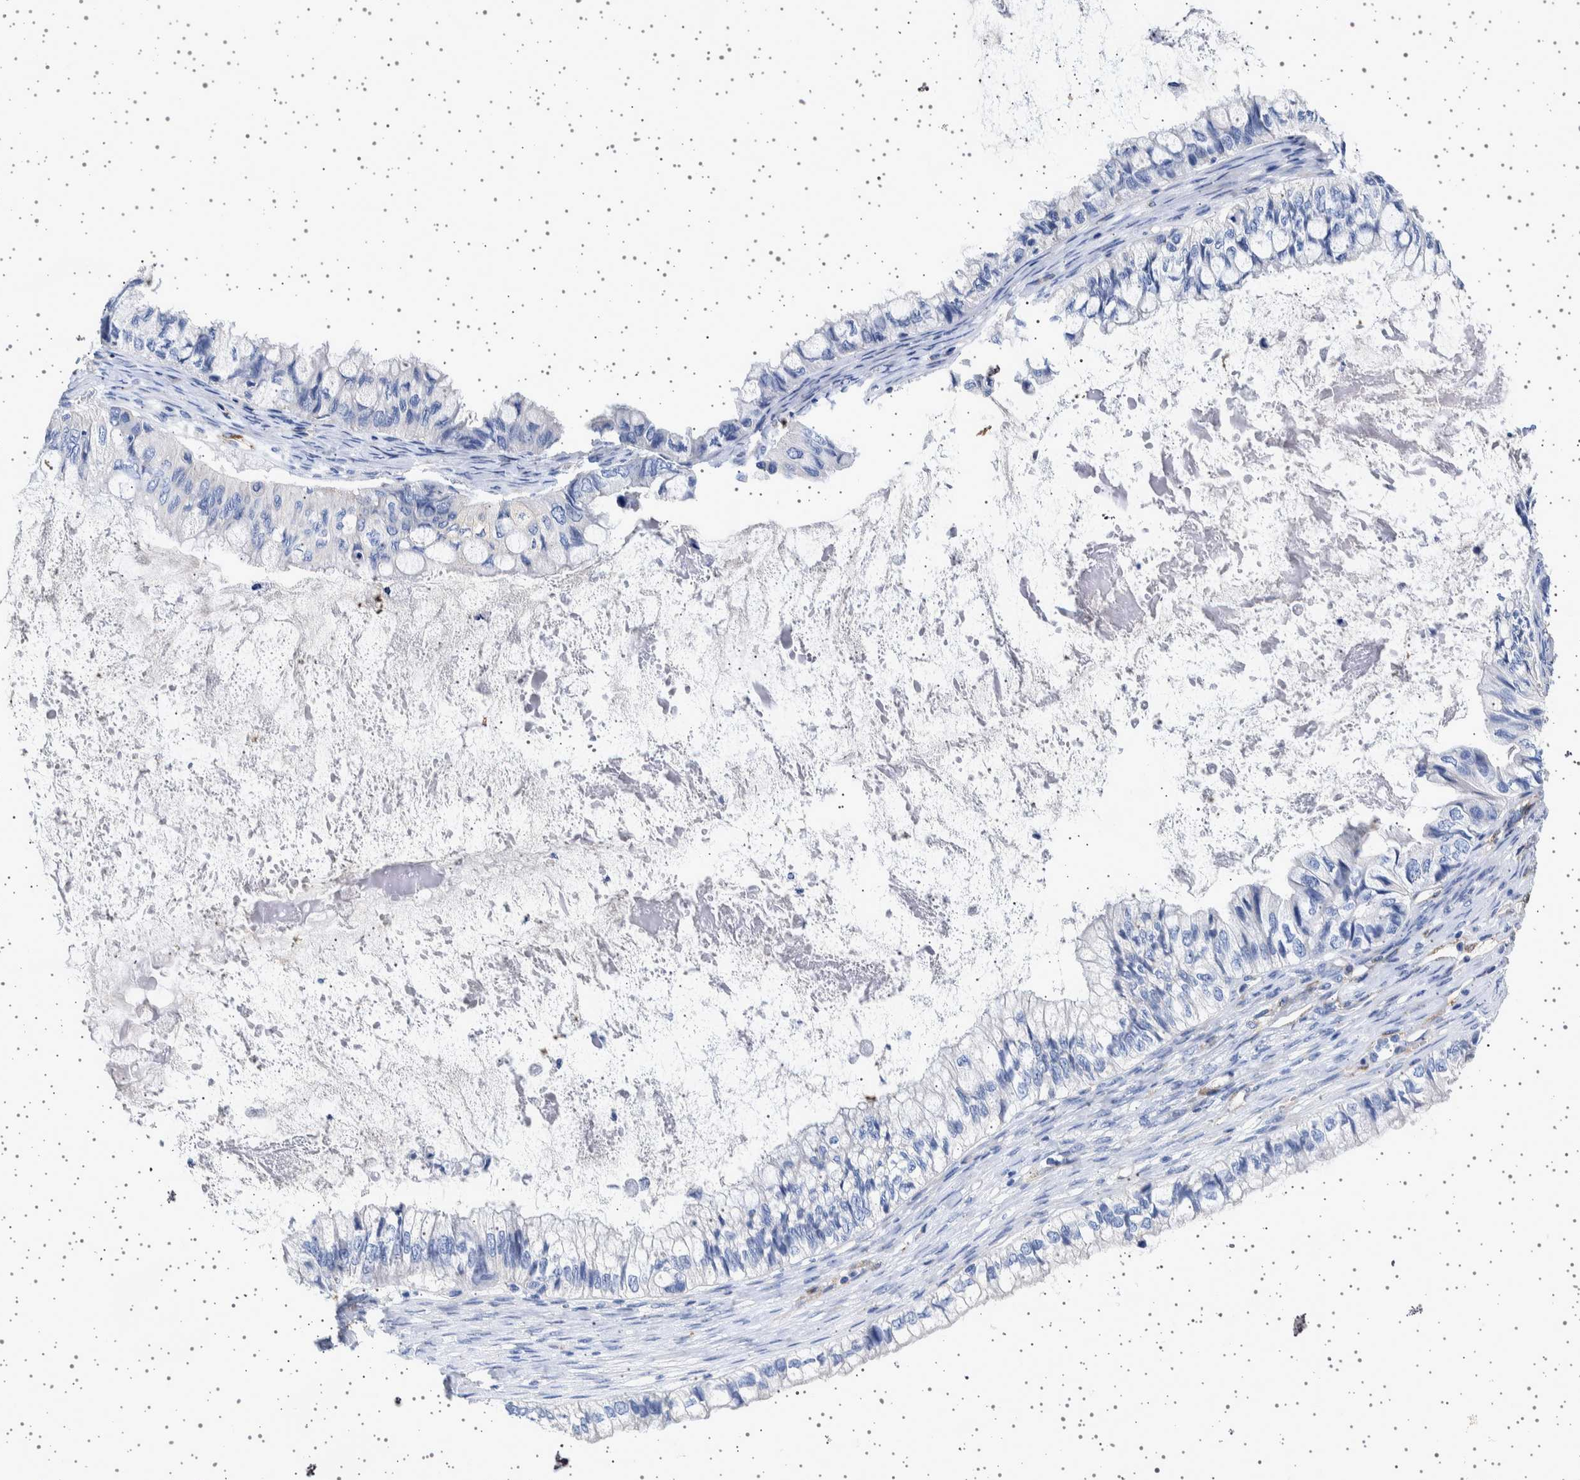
{"staining": {"intensity": "negative", "quantity": "none", "location": "none"}, "tissue": "ovarian cancer", "cell_type": "Tumor cells", "image_type": "cancer", "snomed": [{"axis": "morphology", "description": "Cystadenocarcinoma, mucinous, NOS"}, {"axis": "topography", "description": "Ovary"}], "caption": "Immunohistochemistry of ovarian mucinous cystadenocarcinoma exhibits no positivity in tumor cells.", "gene": "SEPTIN4", "patient": {"sex": "female", "age": 80}}